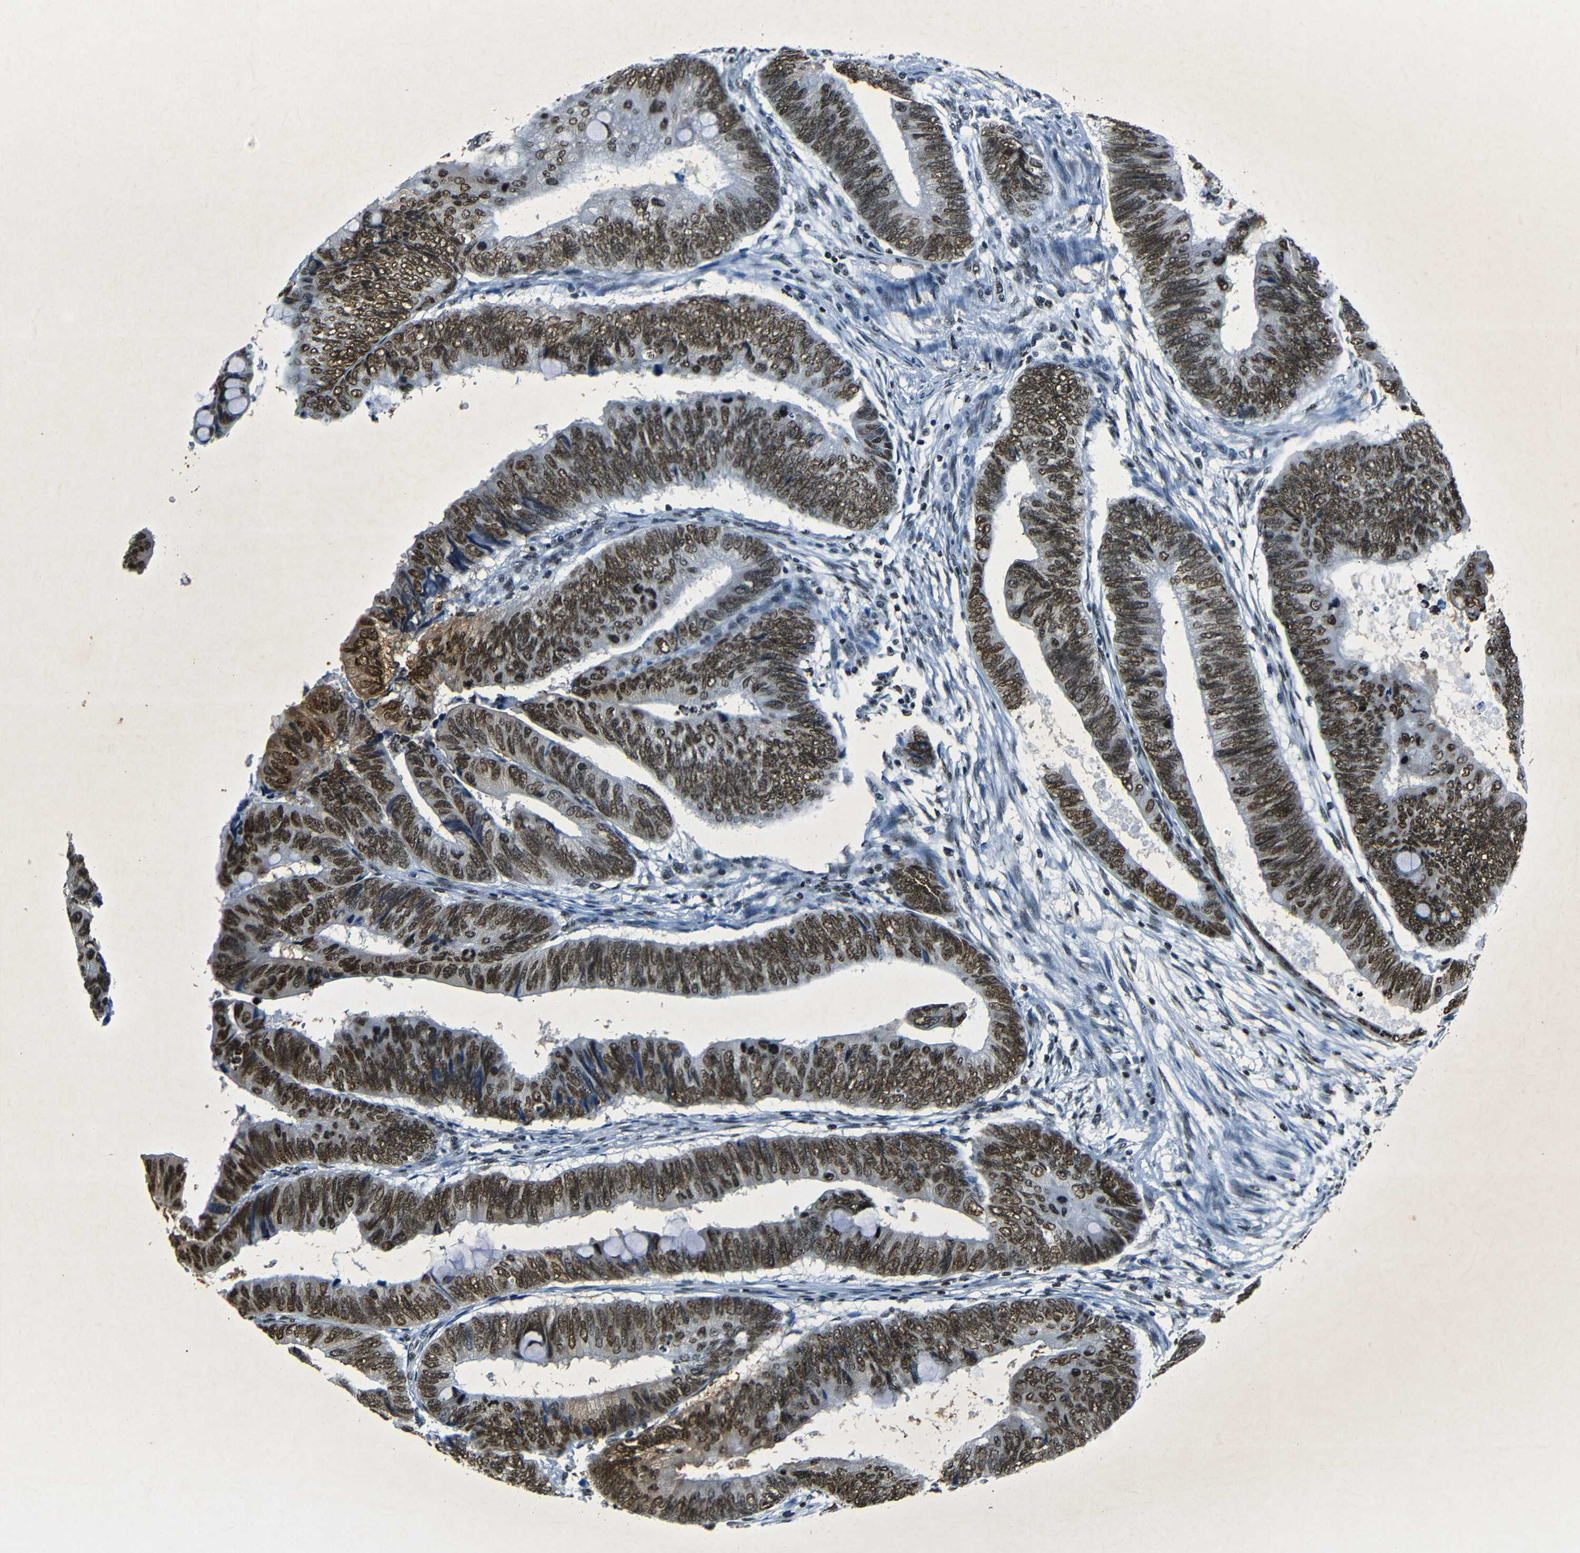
{"staining": {"intensity": "strong", "quantity": ">75%", "location": "nuclear"}, "tissue": "colorectal cancer", "cell_type": "Tumor cells", "image_type": "cancer", "snomed": [{"axis": "morphology", "description": "Normal tissue, NOS"}, {"axis": "morphology", "description": "Adenocarcinoma, NOS"}, {"axis": "topography", "description": "Rectum"}, {"axis": "topography", "description": "Peripheral nerve tissue"}], "caption": "Immunohistochemical staining of human colorectal cancer exhibits high levels of strong nuclear positivity in approximately >75% of tumor cells. The staining was performed using DAB, with brown indicating positive protein expression. Nuclei are stained blue with hematoxylin.", "gene": "HMGN1", "patient": {"sex": "male", "age": 92}}